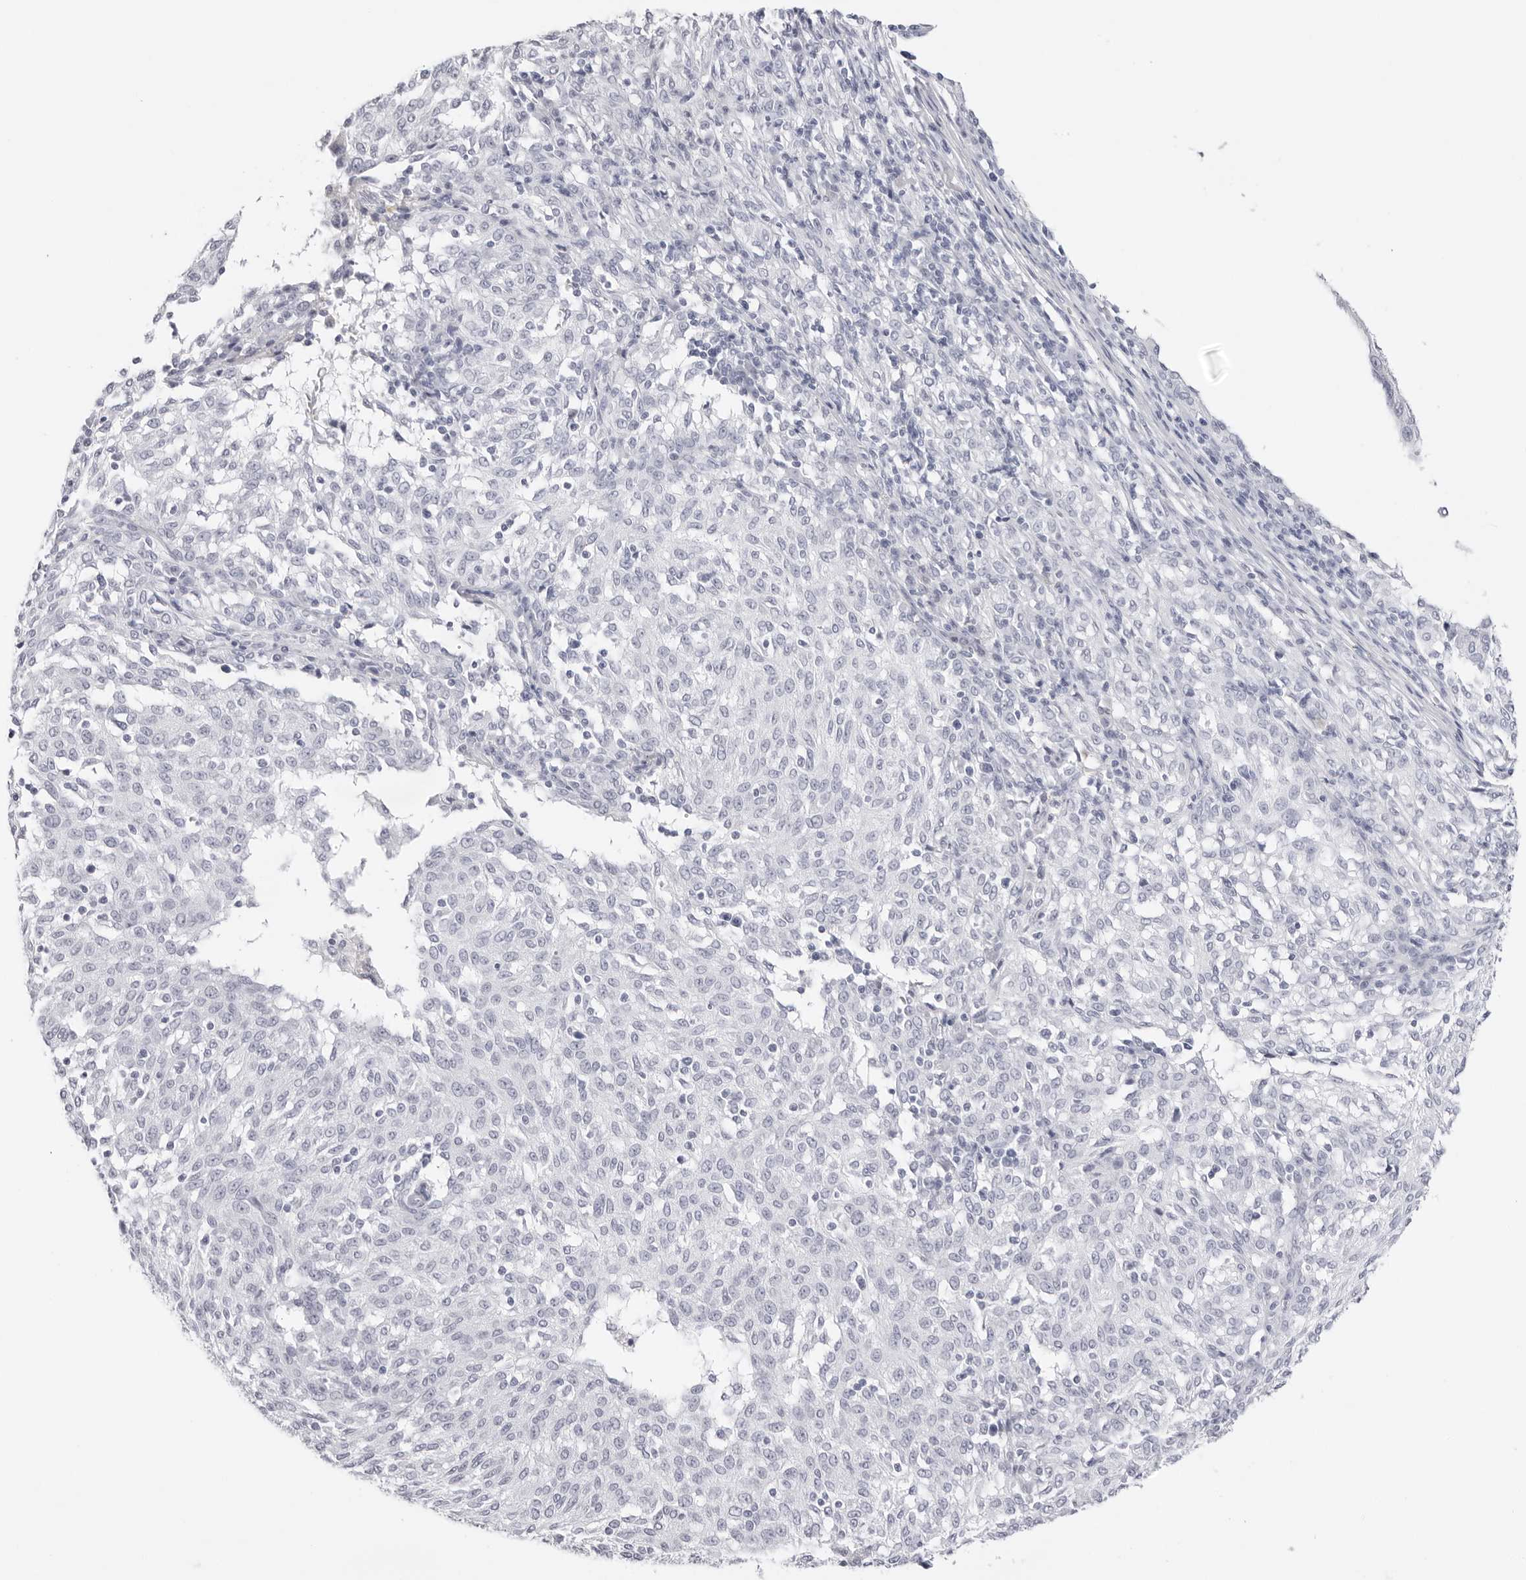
{"staining": {"intensity": "negative", "quantity": "none", "location": "none"}, "tissue": "melanoma", "cell_type": "Tumor cells", "image_type": "cancer", "snomed": [{"axis": "morphology", "description": "Malignant melanoma, NOS"}, {"axis": "topography", "description": "Skin"}], "caption": "Image shows no protein positivity in tumor cells of malignant melanoma tissue.", "gene": "CST5", "patient": {"sex": "female", "age": 72}}